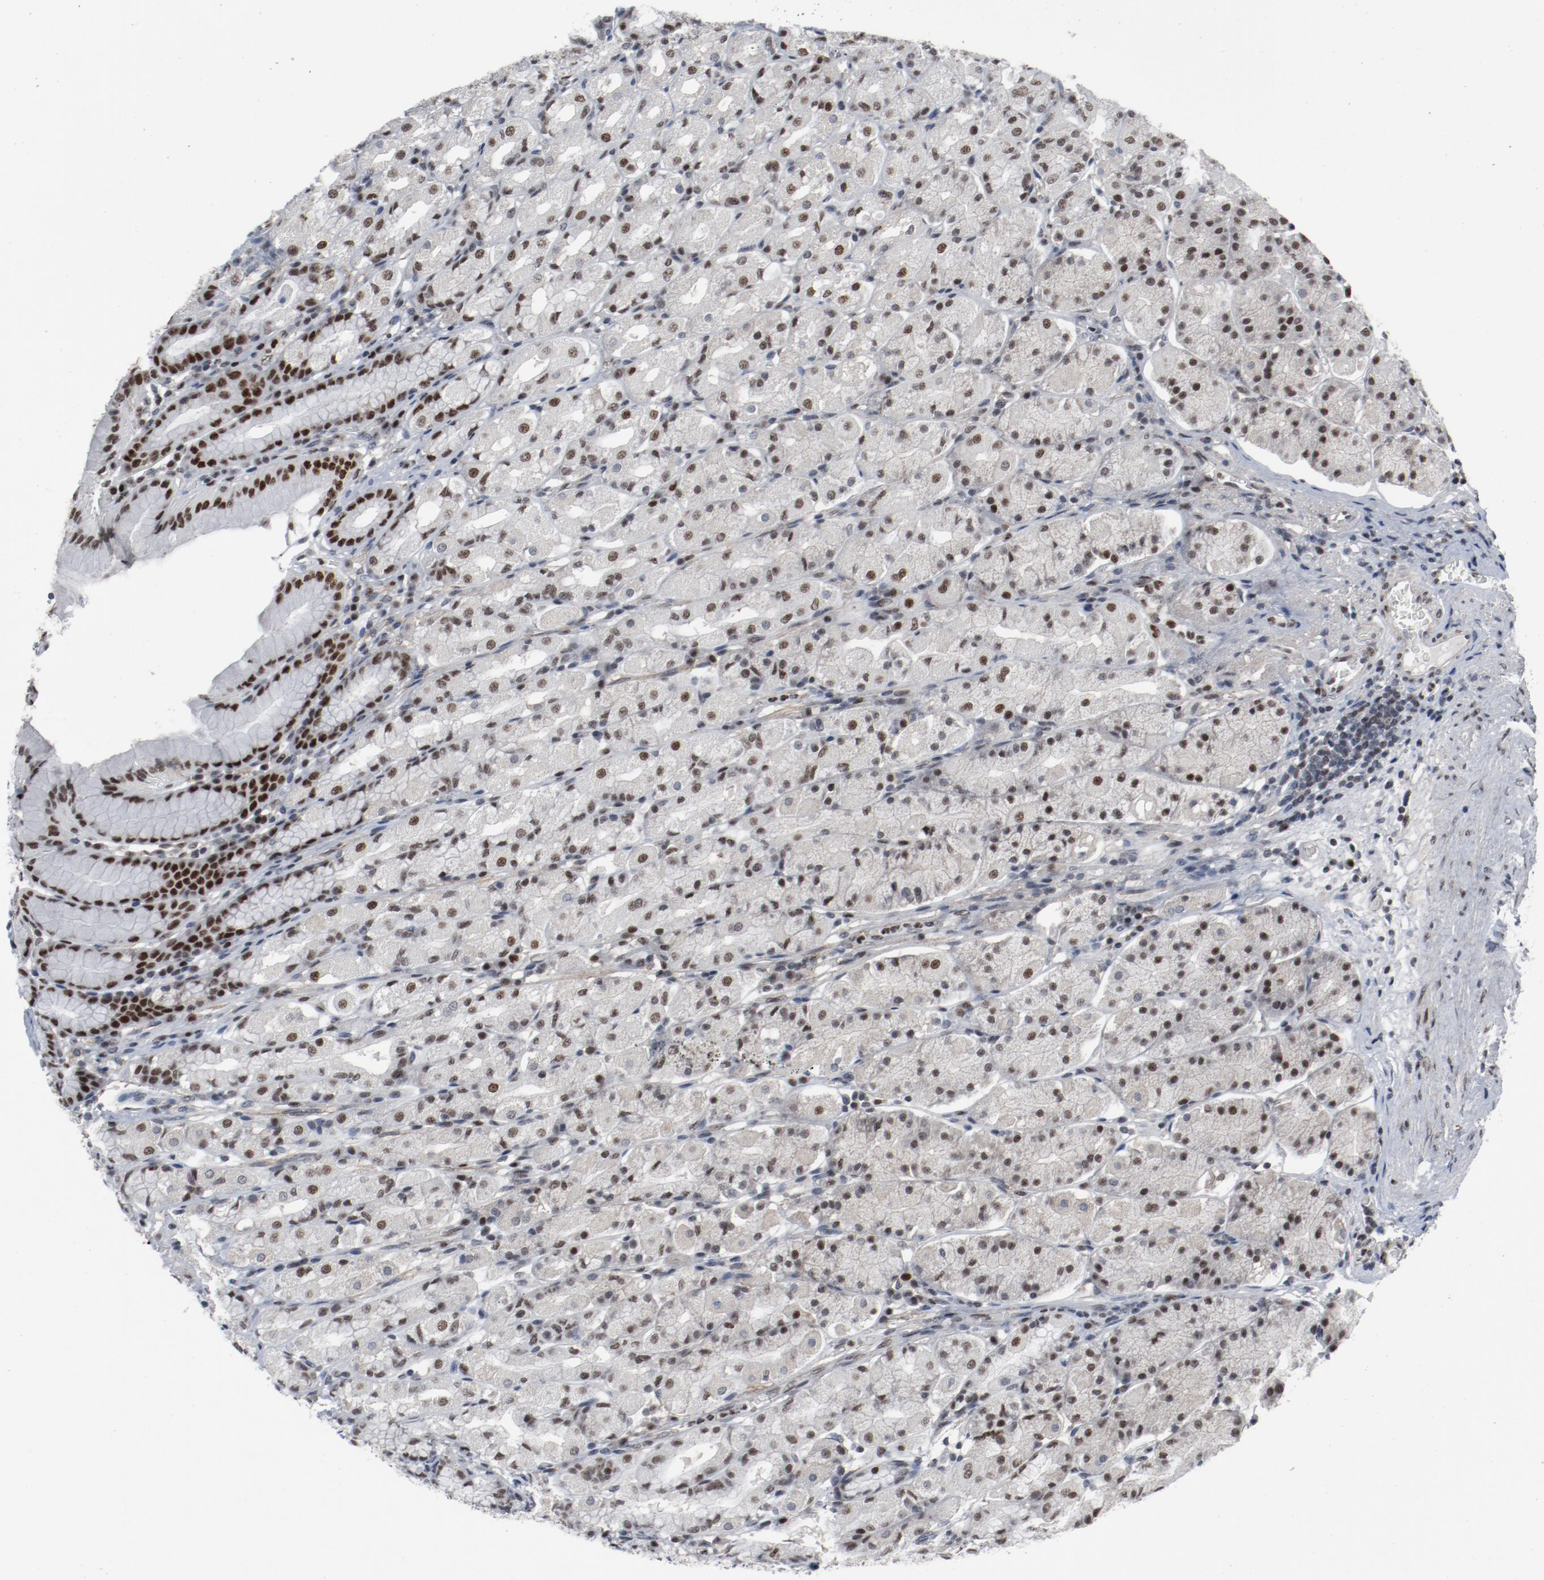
{"staining": {"intensity": "strong", "quantity": ">75%", "location": "nuclear"}, "tissue": "stomach", "cell_type": "Glandular cells", "image_type": "normal", "snomed": [{"axis": "morphology", "description": "Normal tissue, NOS"}, {"axis": "topography", "description": "Stomach, upper"}], "caption": "High-power microscopy captured an immunohistochemistry (IHC) micrograph of normal stomach, revealing strong nuclear staining in about >75% of glandular cells.", "gene": "JMJD6", "patient": {"sex": "male", "age": 68}}